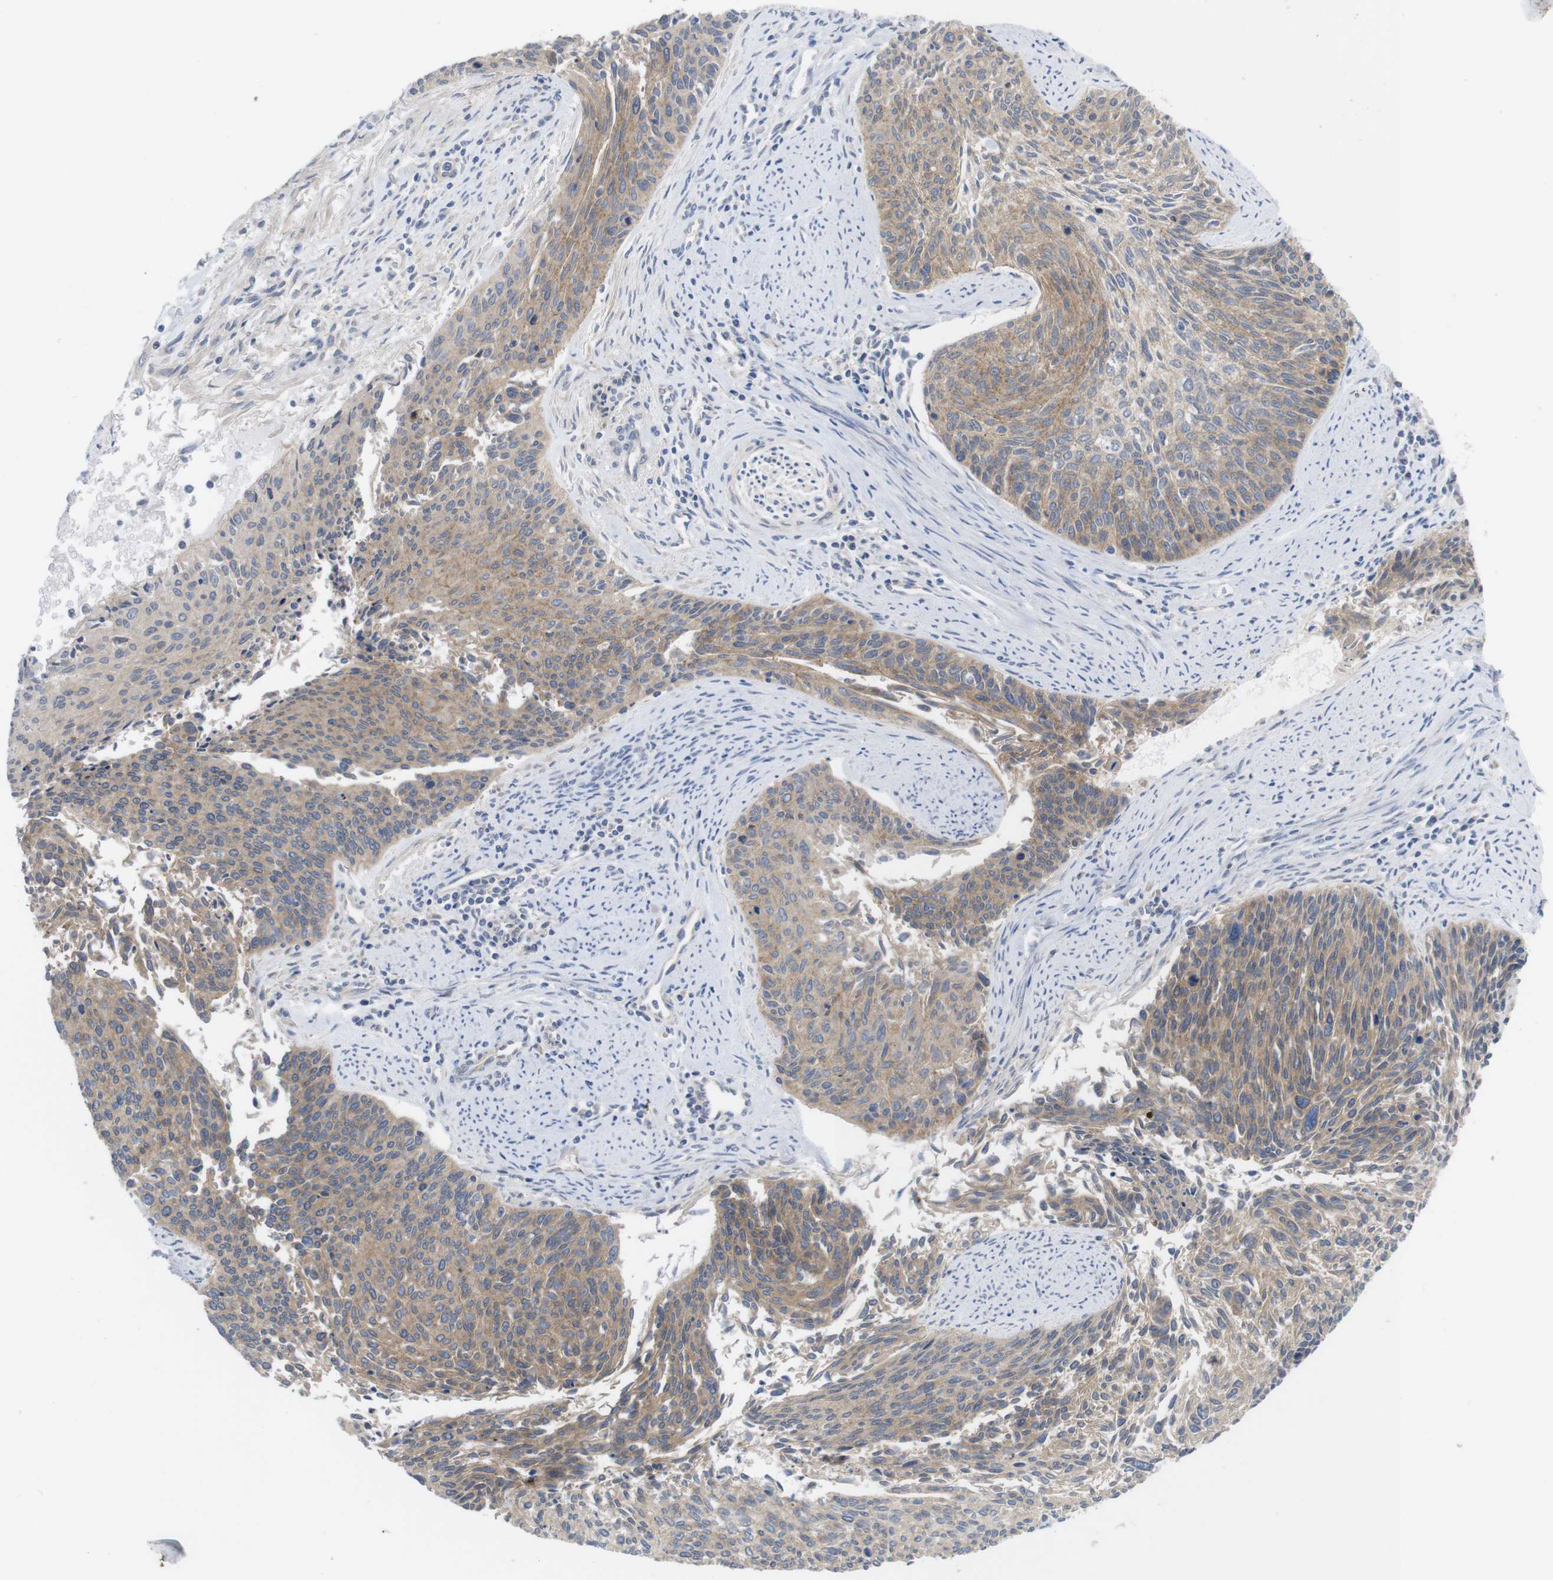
{"staining": {"intensity": "moderate", "quantity": ">75%", "location": "cytoplasmic/membranous"}, "tissue": "cervical cancer", "cell_type": "Tumor cells", "image_type": "cancer", "snomed": [{"axis": "morphology", "description": "Squamous cell carcinoma, NOS"}, {"axis": "topography", "description": "Cervix"}], "caption": "Protein expression analysis of cervical squamous cell carcinoma reveals moderate cytoplasmic/membranous positivity in approximately >75% of tumor cells.", "gene": "KIDINS220", "patient": {"sex": "female", "age": 55}}